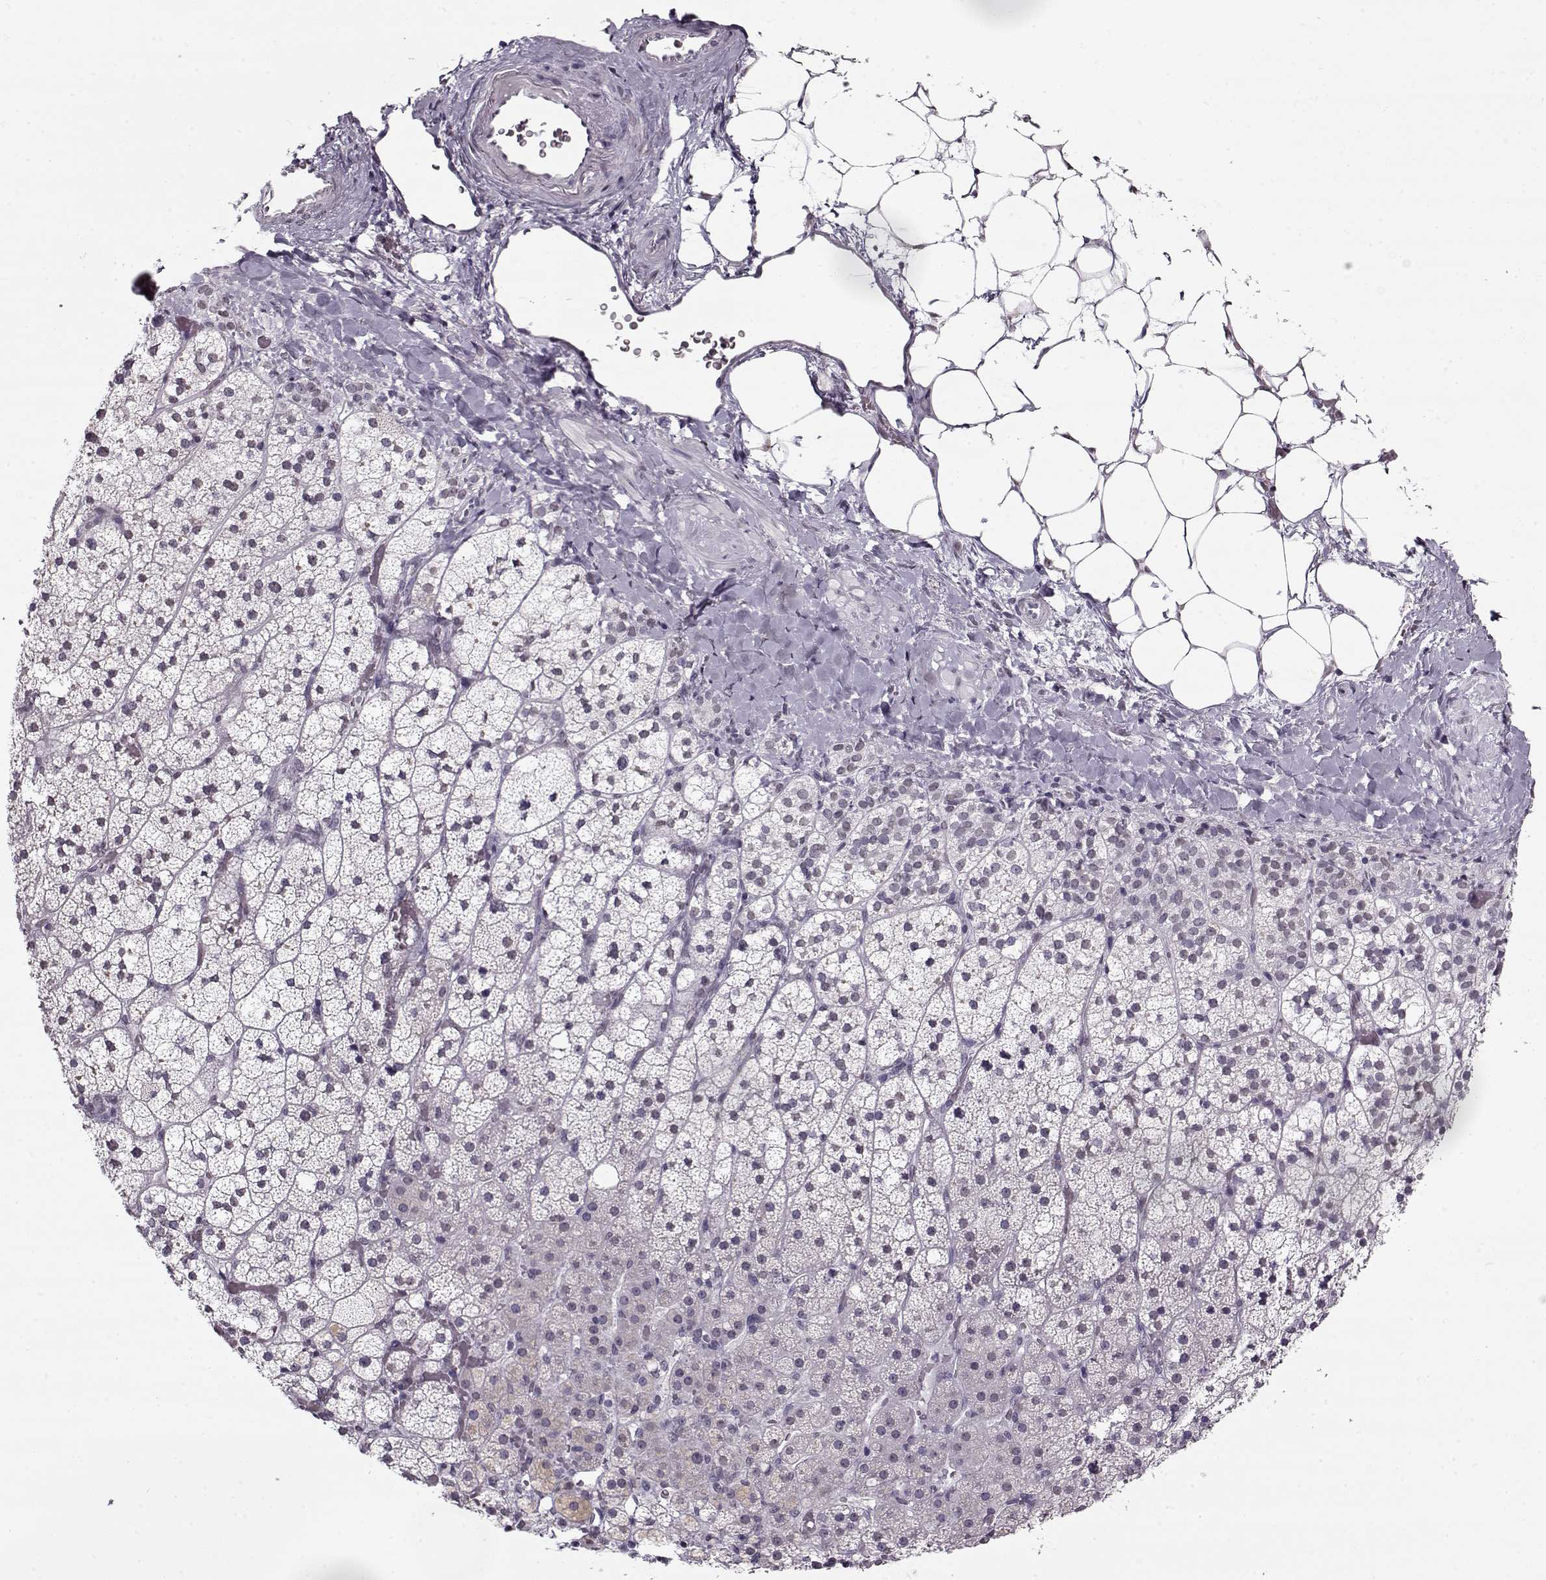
{"staining": {"intensity": "negative", "quantity": "none", "location": "none"}, "tissue": "adrenal gland", "cell_type": "Glandular cells", "image_type": "normal", "snomed": [{"axis": "morphology", "description": "Normal tissue, NOS"}, {"axis": "topography", "description": "Adrenal gland"}], "caption": "Glandular cells show no significant expression in benign adrenal gland. Brightfield microscopy of IHC stained with DAB (brown) and hematoxylin (blue), captured at high magnification.", "gene": "PRMT8", "patient": {"sex": "male", "age": 53}}